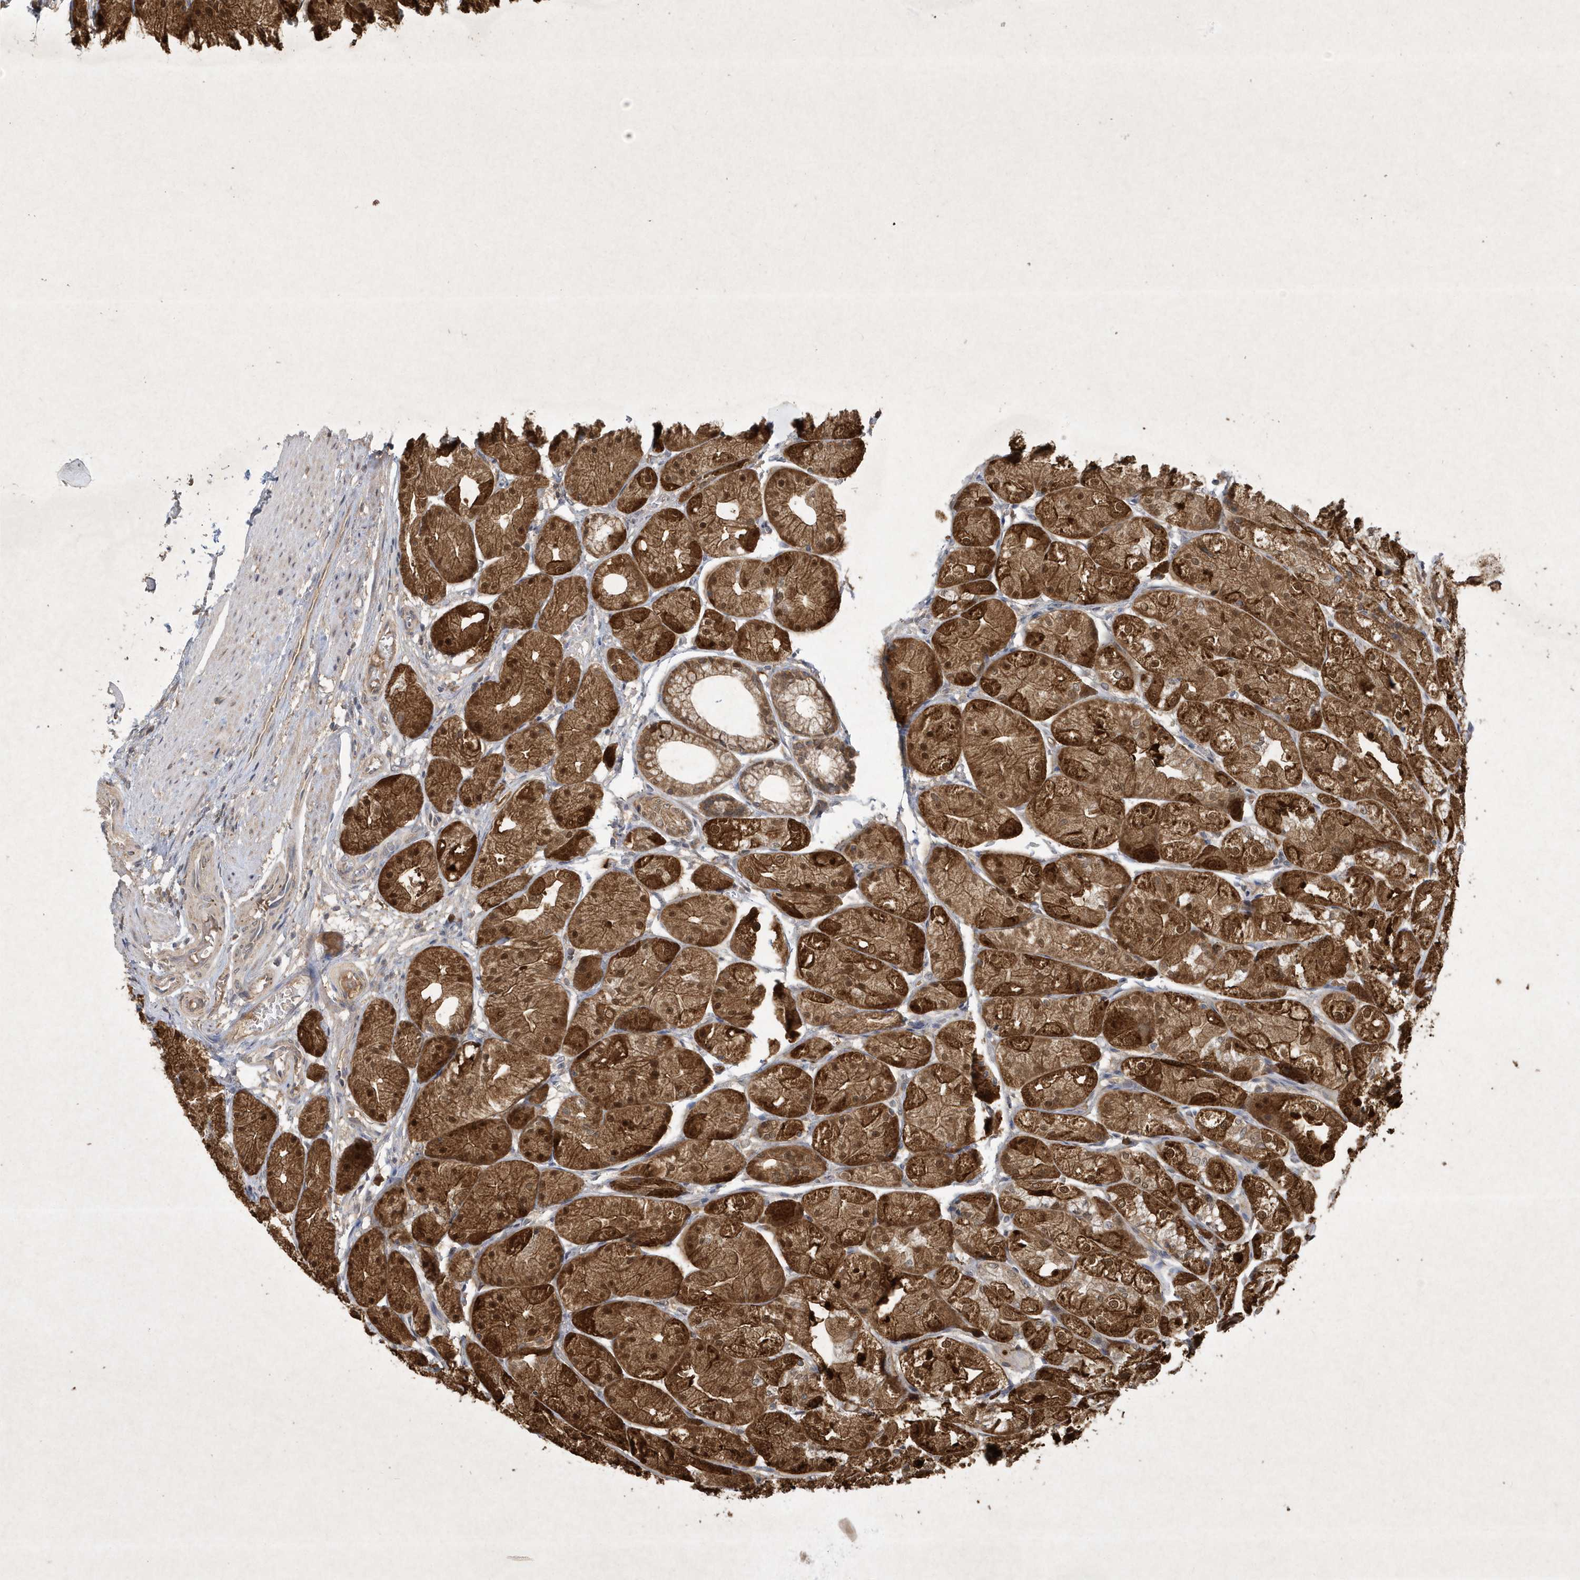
{"staining": {"intensity": "strong", "quantity": ">75%", "location": "cytoplasmic/membranous,nuclear"}, "tissue": "stomach", "cell_type": "Glandular cells", "image_type": "normal", "snomed": [{"axis": "morphology", "description": "Normal tissue, NOS"}, {"axis": "topography", "description": "Stomach, upper"}], "caption": "Human stomach stained with a protein marker reveals strong staining in glandular cells.", "gene": "AKR7A2", "patient": {"sex": "male", "age": 72}}